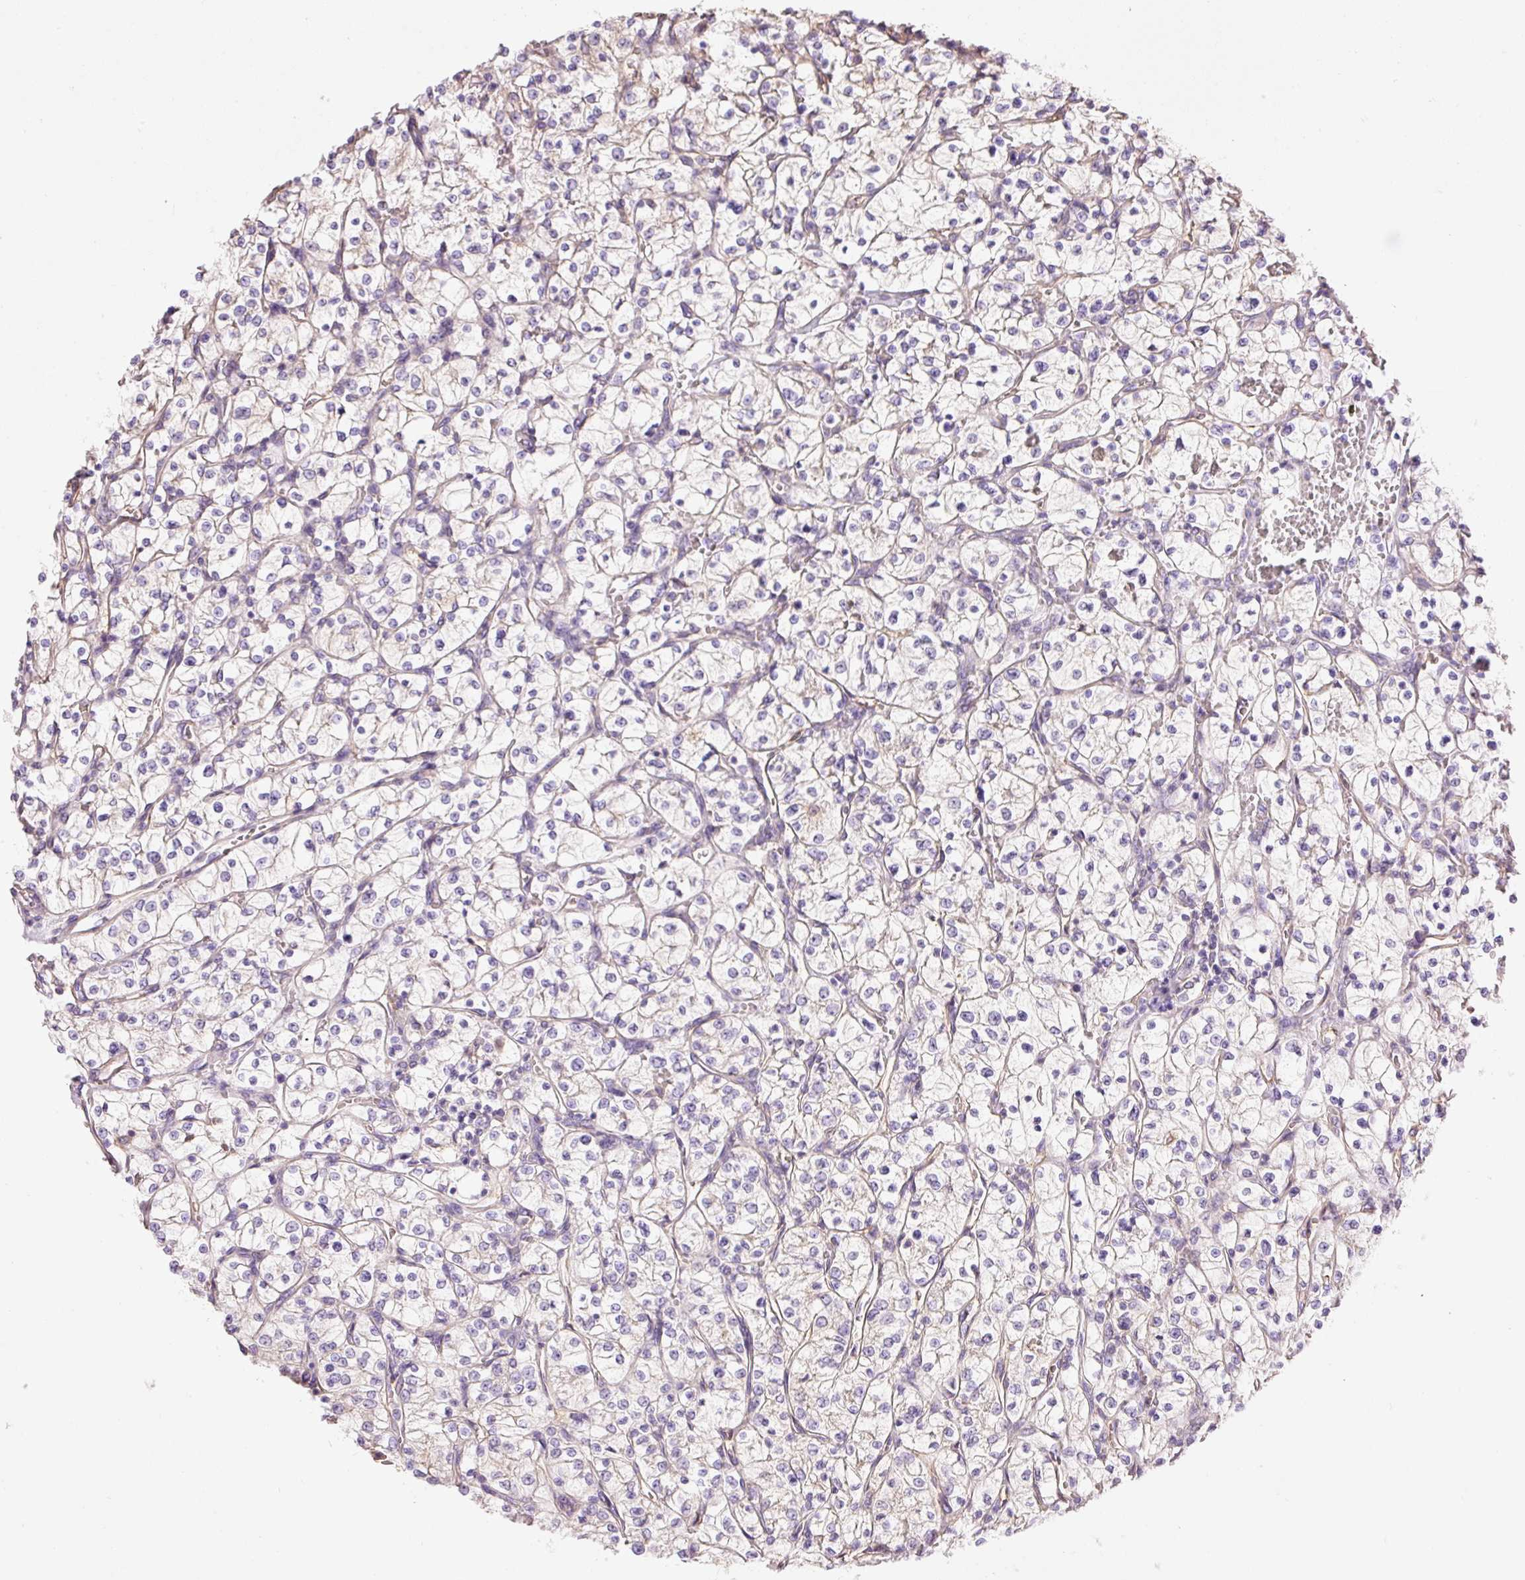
{"staining": {"intensity": "negative", "quantity": "none", "location": "none"}, "tissue": "renal cancer", "cell_type": "Tumor cells", "image_type": "cancer", "snomed": [{"axis": "morphology", "description": "Adenocarcinoma, NOS"}, {"axis": "topography", "description": "Kidney"}], "caption": "This is an immunohistochemistry histopathology image of human renal cancer. There is no positivity in tumor cells.", "gene": "IL10RB", "patient": {"sex": "female", "age": 64}}